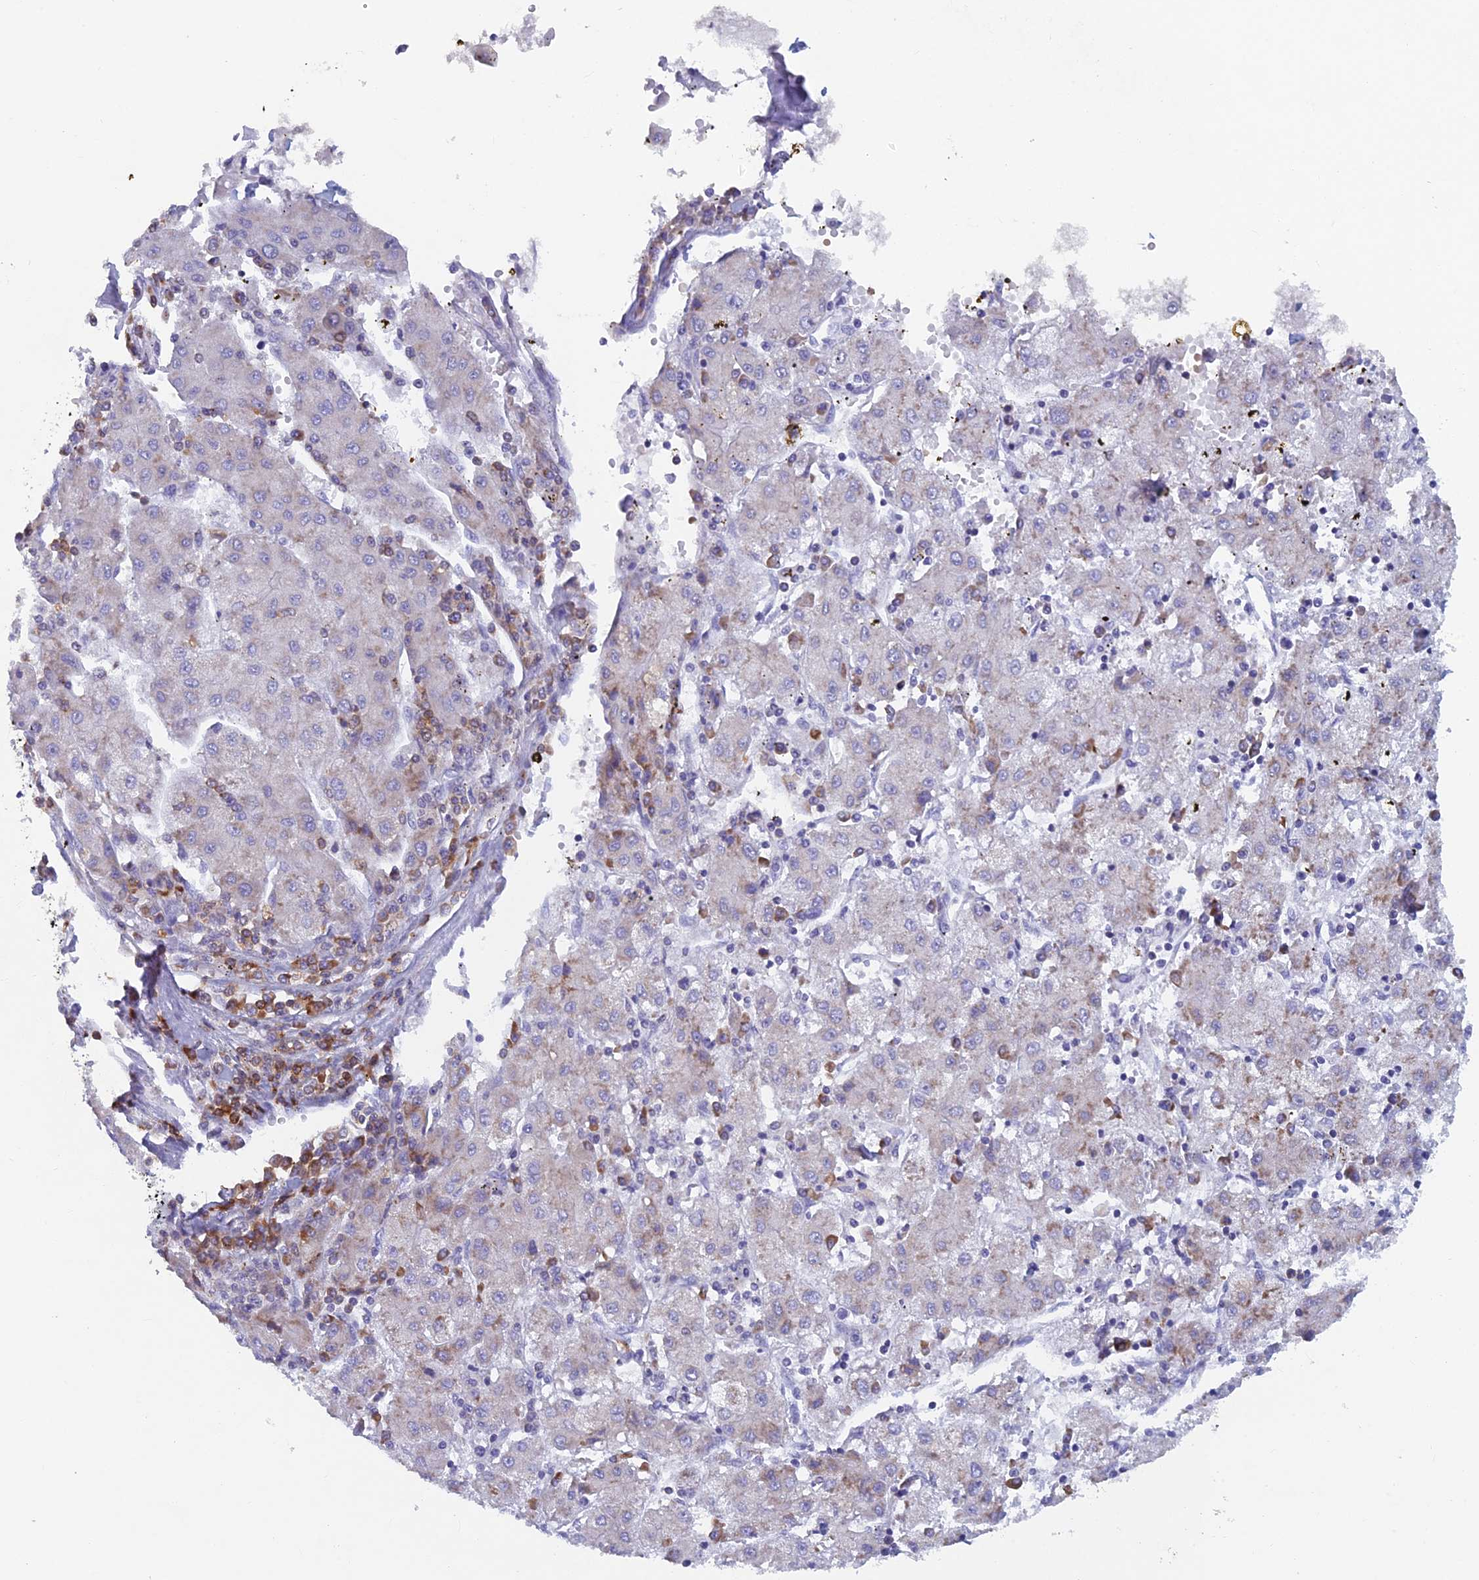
{"staining": {"intensity": "negative", "quantity": "none", "location": "none"}, "tissue": "liver cancer", "cell_type": "Tumor cells", "image_type": "cancer", "snomed": [{"axis": "morphology", "description": "Carcinoma, Hepatocellular, NOS"}, {"axis": "topography", "description": "Liver"}], "caption": "This is an IHC micrograph of liver cancer (hepatocellular carcinoma). There is no positivity in tumor cells.", "gene": "ABI3BP", "patient": {"sex": "male", "age": 72}}